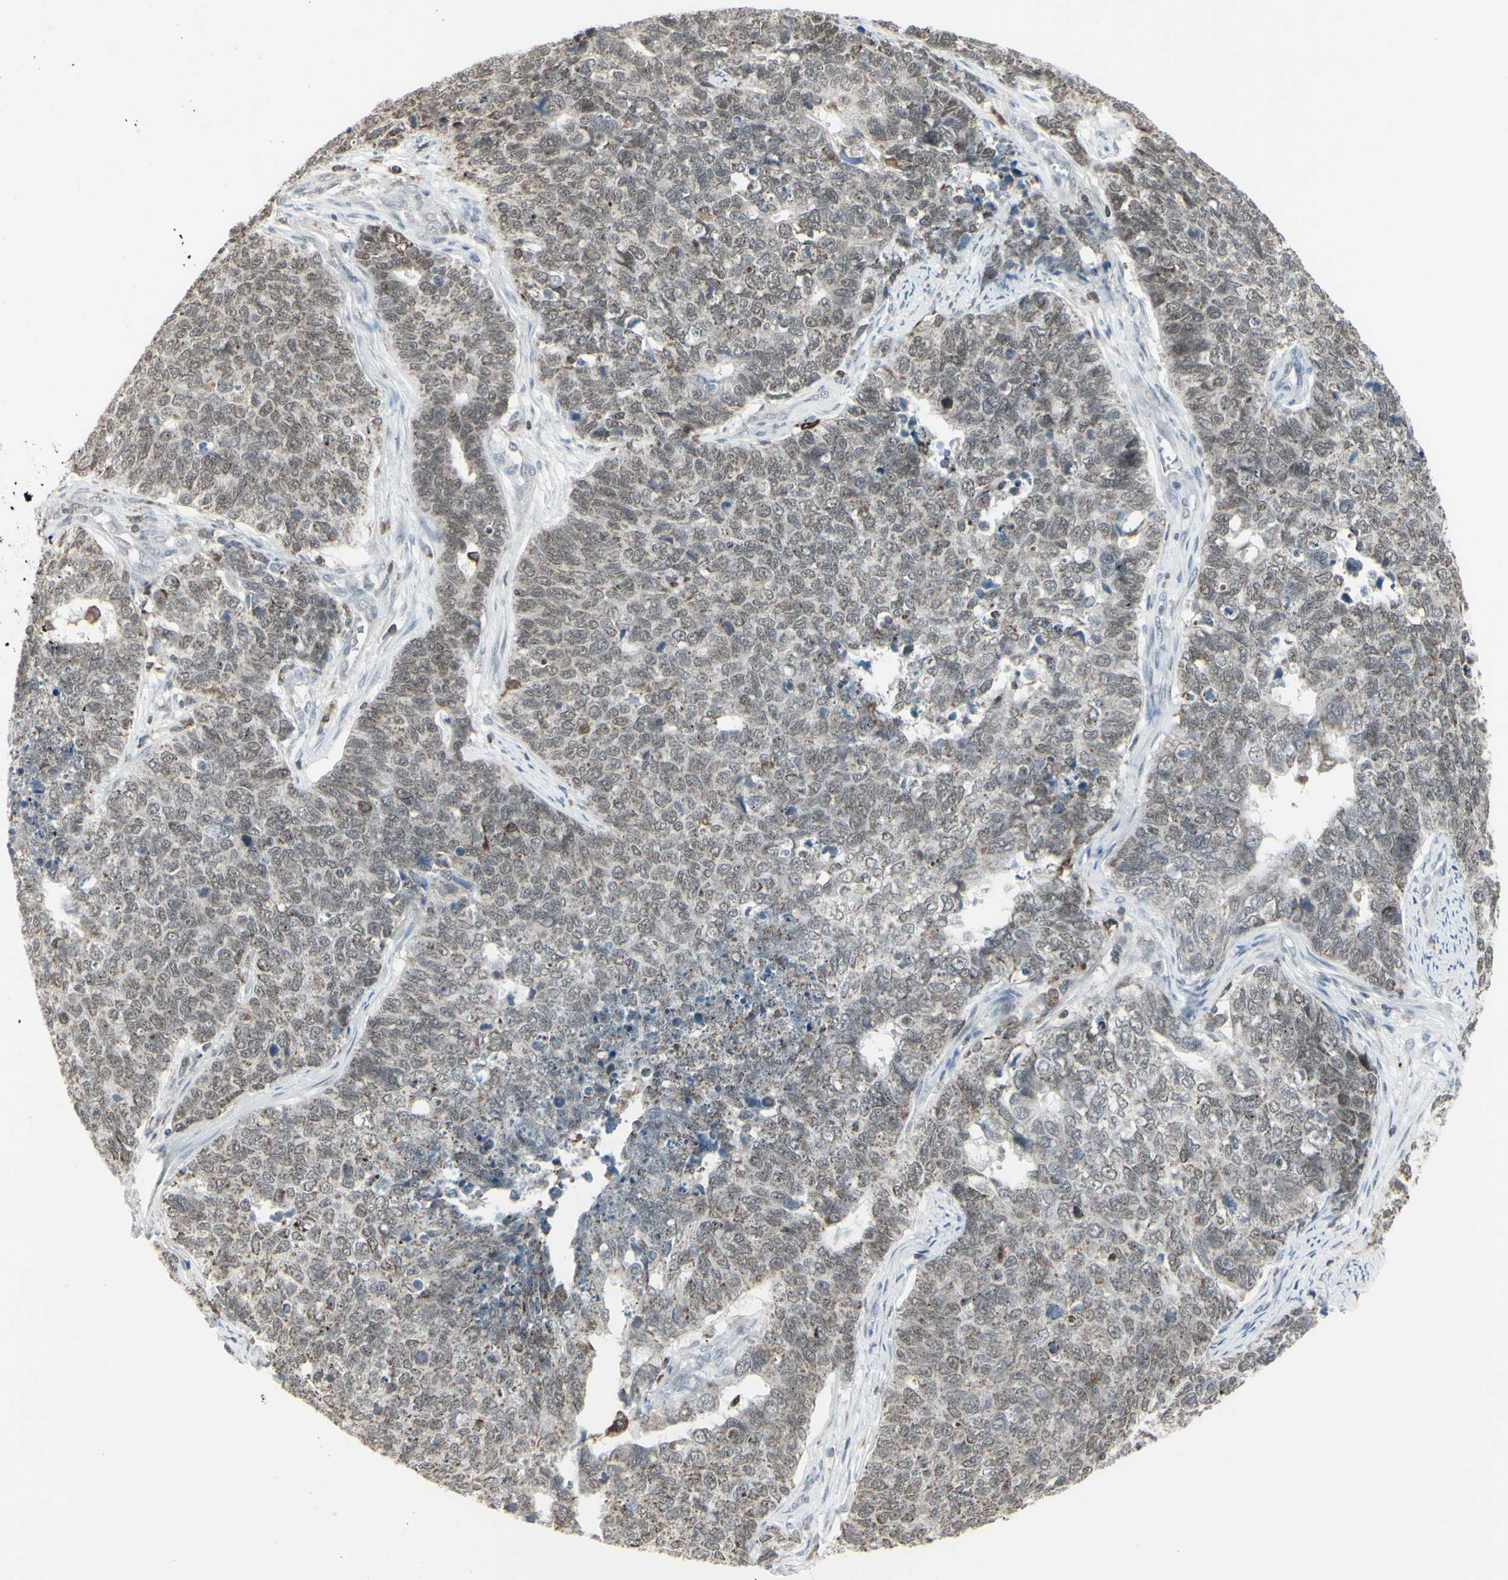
{"staining": {"intensity": "weak", "quantity": ">75%", "location": "cytoplasmic/membranous"}, "tissue": "cervical cancer", "cell_type": "Tumor cells", "image_type": "cancer", "snomed": [{"axis": "morphology", "description": "Squamous cell carcinoma, NOS"}, {"axis": "topography", "description": "Cervix"}], "caption": "IHC micrograph of neoplastic tissue: cervical cancer (squamous cell carcinoma) stained using immunohistochemistry (IHC) reveals low levels of weak protein expression localized specifically in the cytoplasmic/membranous of tumor cells, appearing as a cytoplasmic/membranous brown color.", "gene": "SAMSN1", "patient": {"sex": "female", "age": 63}}